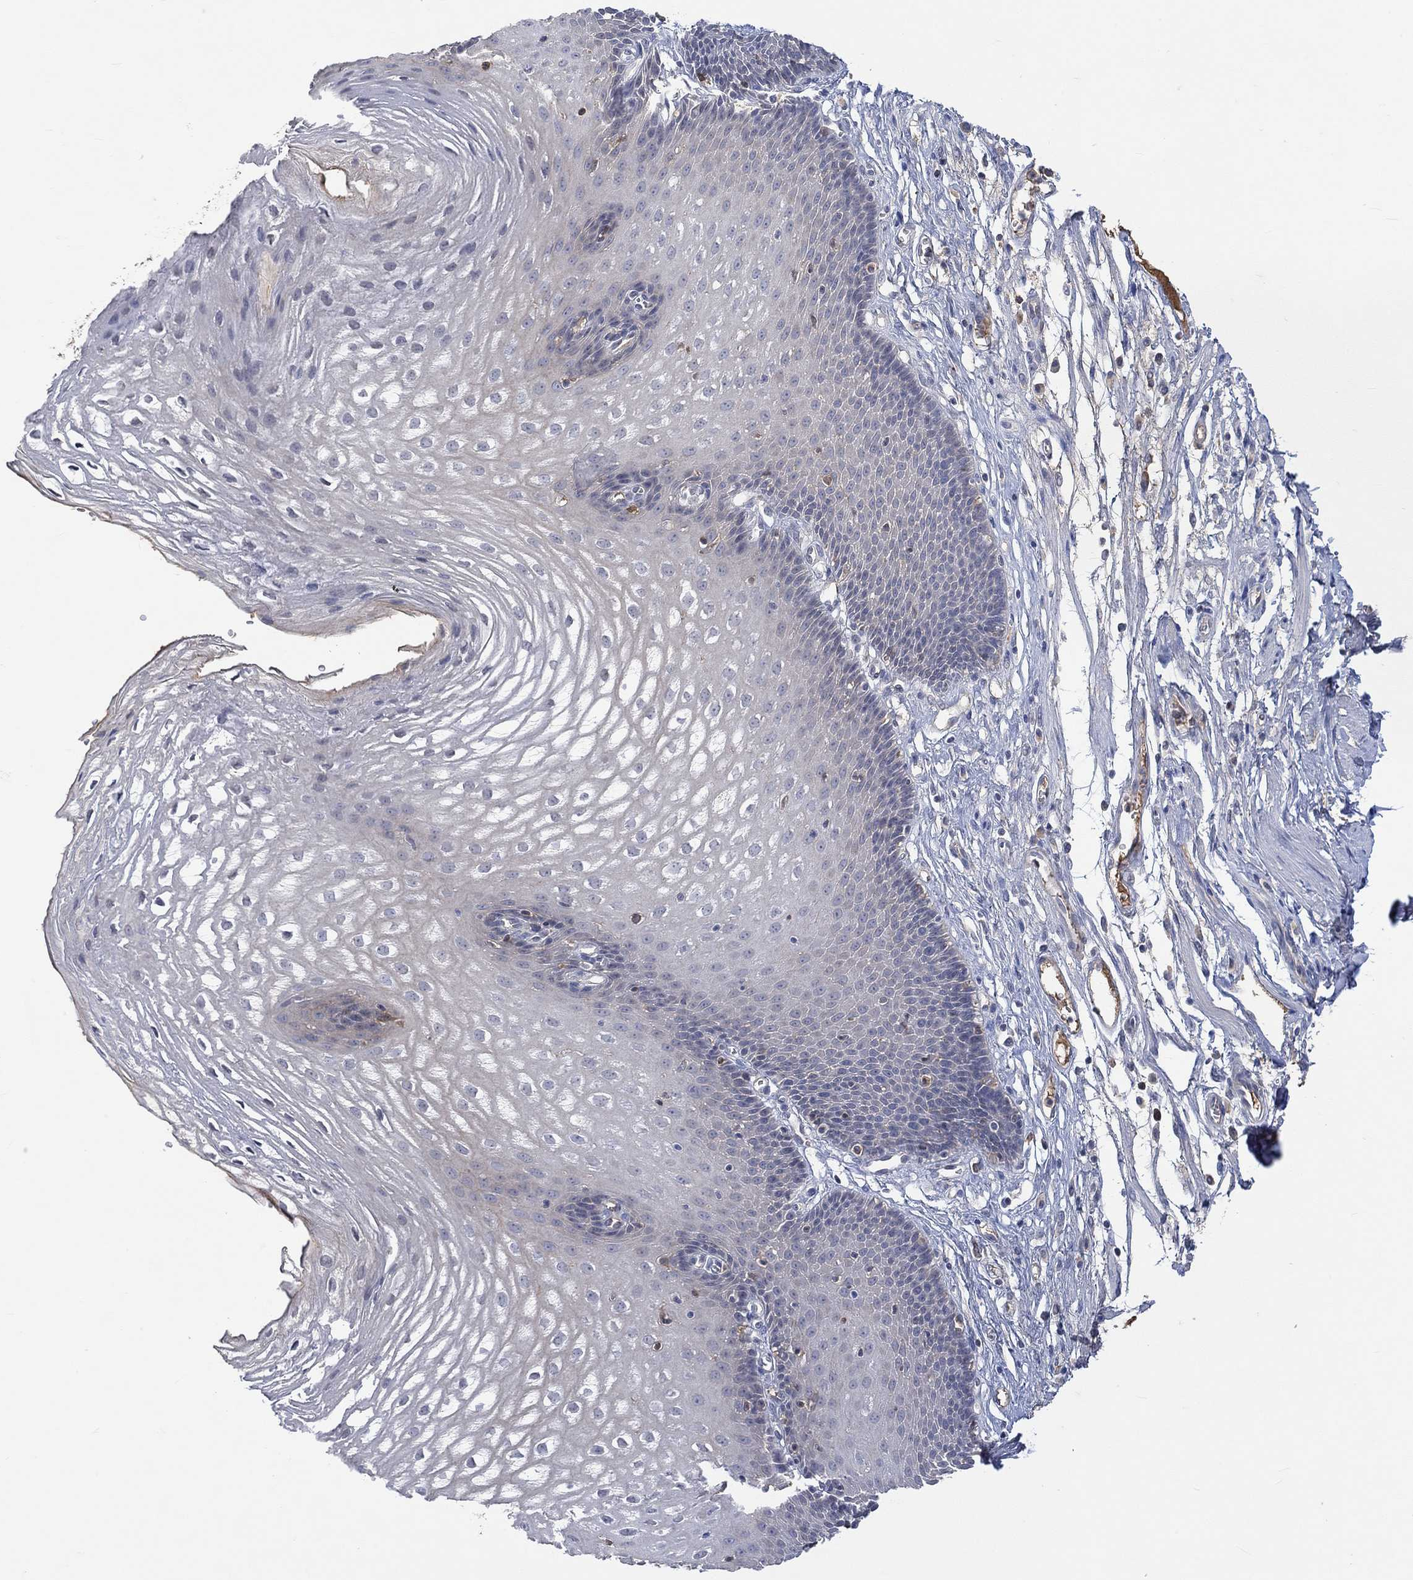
{"staining": {"intensity": "negative", "quantity": "none", "location": "none"}, "tissue": "esophagus", "cell_type": "Squamous epithelial cells", "image_type": "normal", "snomed": [{"axis": "morphology", "description": "Normal tissue, NOS"}, {"axis": "topography", "description": "Esophagus"}], "caption": "High power microscopy photomicrograph of an IHC image of unremarkable esophagus, revealing no significant staining in squamous epithelial cells. The staining was performed using DAB (3,3'-diaminobenzidine) to visualize the protein expression in brown, while the nuclei were stained in blue with hematoxylin (Magnification: 20x).", "gene": "MSTN", "patient": {"sex": "male", "age": 72}}